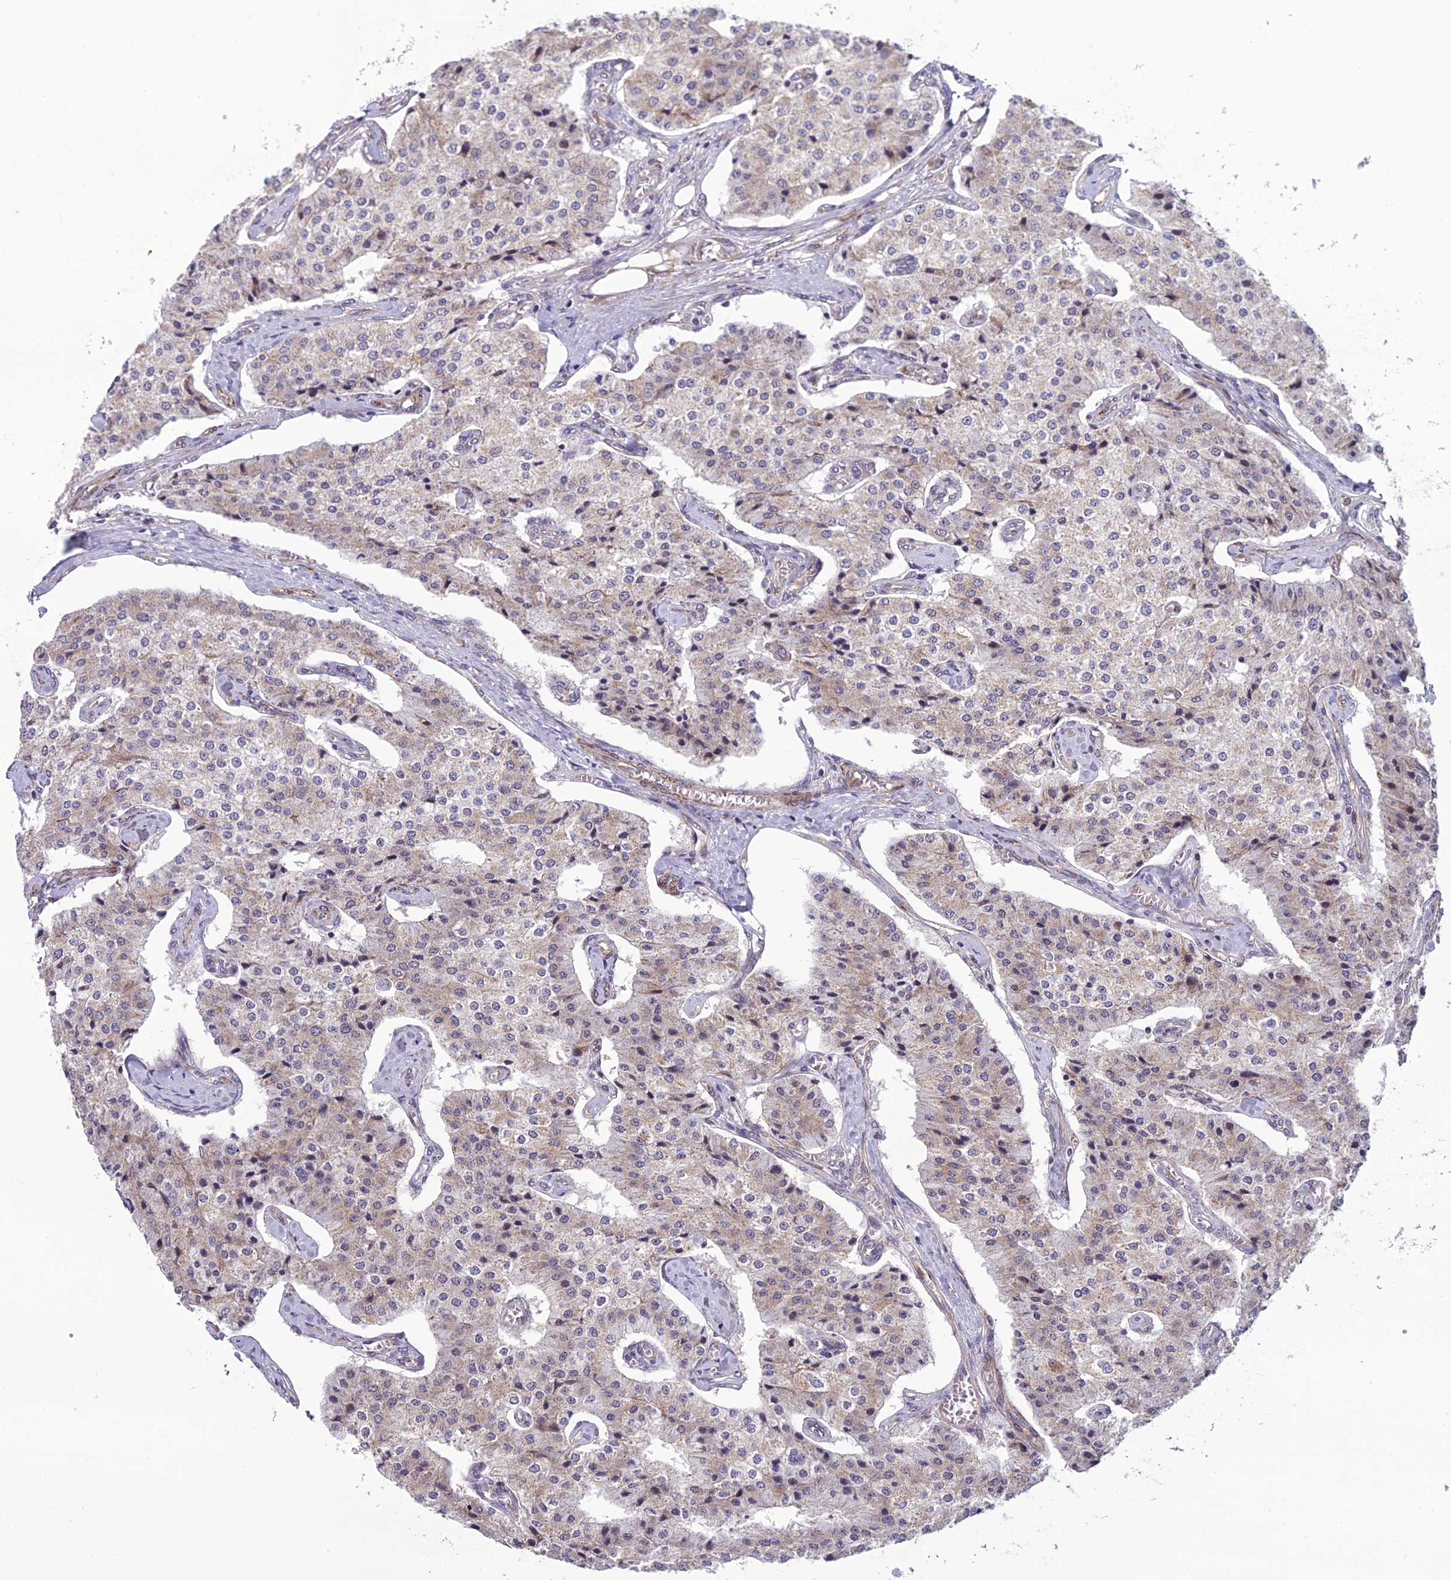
{"staining": {"intensity": "weak", "quantity": "25%-75%", "location": "cytoplasmic/membranous"}, "tissue": "carcinoid", "cell_type": "Tumor cells", "image_type": "cancer", "snomed": [{"axis": "morphology", "description": "Carcinoid, malignant, NOS"}, {"axis": "topography", "description": "Colon"}], "caption": "Immunohistochemical staining of carcinoid demonstrates weak cytoplasmic/membranous protein expression in approximately 25%-75% of tumor cells. The protein of interest is stained brown, and the nuclei are stained in blue (DAB (3,3'-diaminobenzidine) IHC with brightfield microscopy, high magnification).", "gene": "NODAL", "patient": {"sex": "female", "age": 52}}